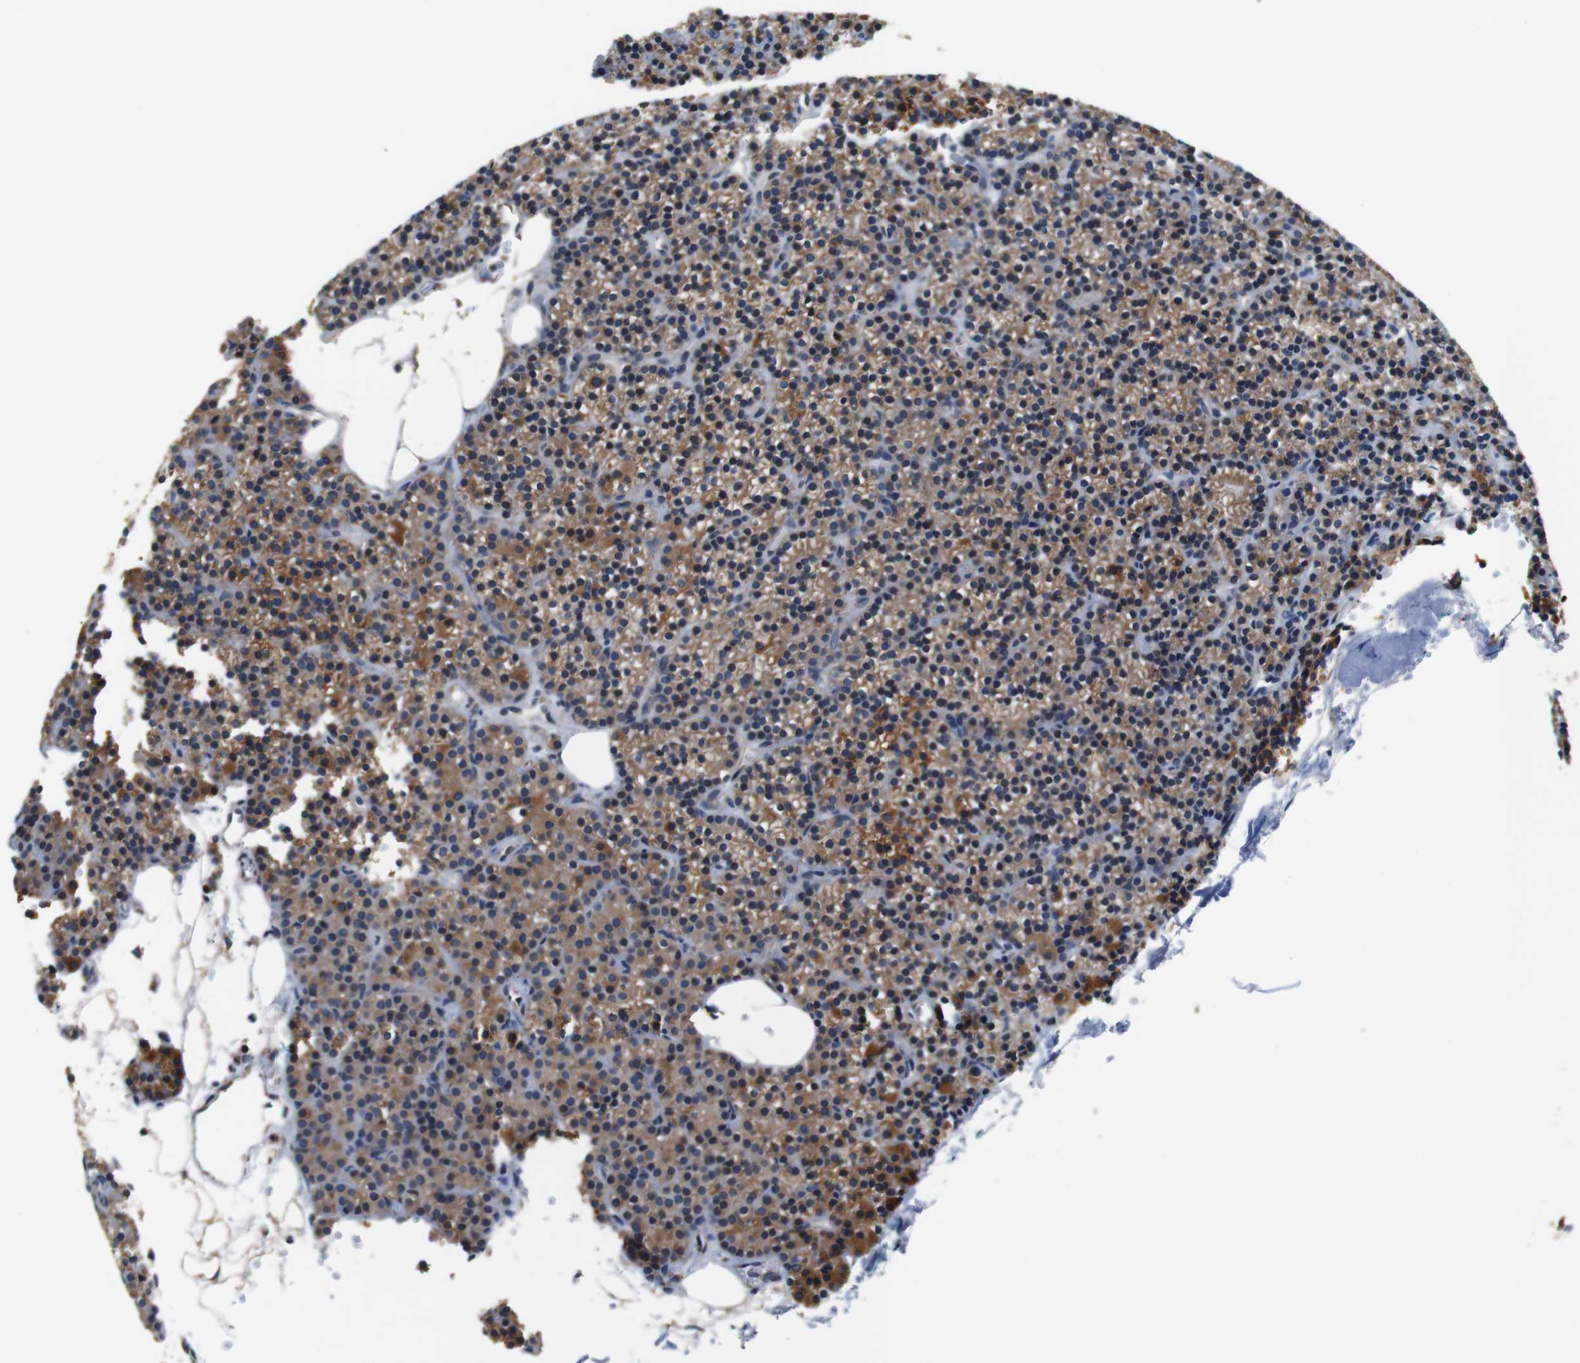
{"staining": {"intensity": "strong", "quantity": ">75%", "location": "cytoplasmic/membranous"}, "tissue": "parathyroid gland", "cell_type": "Glandular cells", "image_type": "normal", "snomed": [{"axis": "morphology", "description": "Normal tissue, NOS"}, {"axis": "morphology", "description": "Hyperplasia, NOS"}, {"axis": "topography", "description": "Parathyroid gland"}], "caption": "Immunohistochemistry (IHC) micrograph of benign parathyroid gland: human parathyroid gland stained using IHC exhibits high levels of strong protein expression localized specifically in the cytoplasmic/membranous of glandular cells, appearing as a cytoplasmic/membranous brown color.", "gene": "LRP4", "patient": {"sex": "male", "age": 44}}